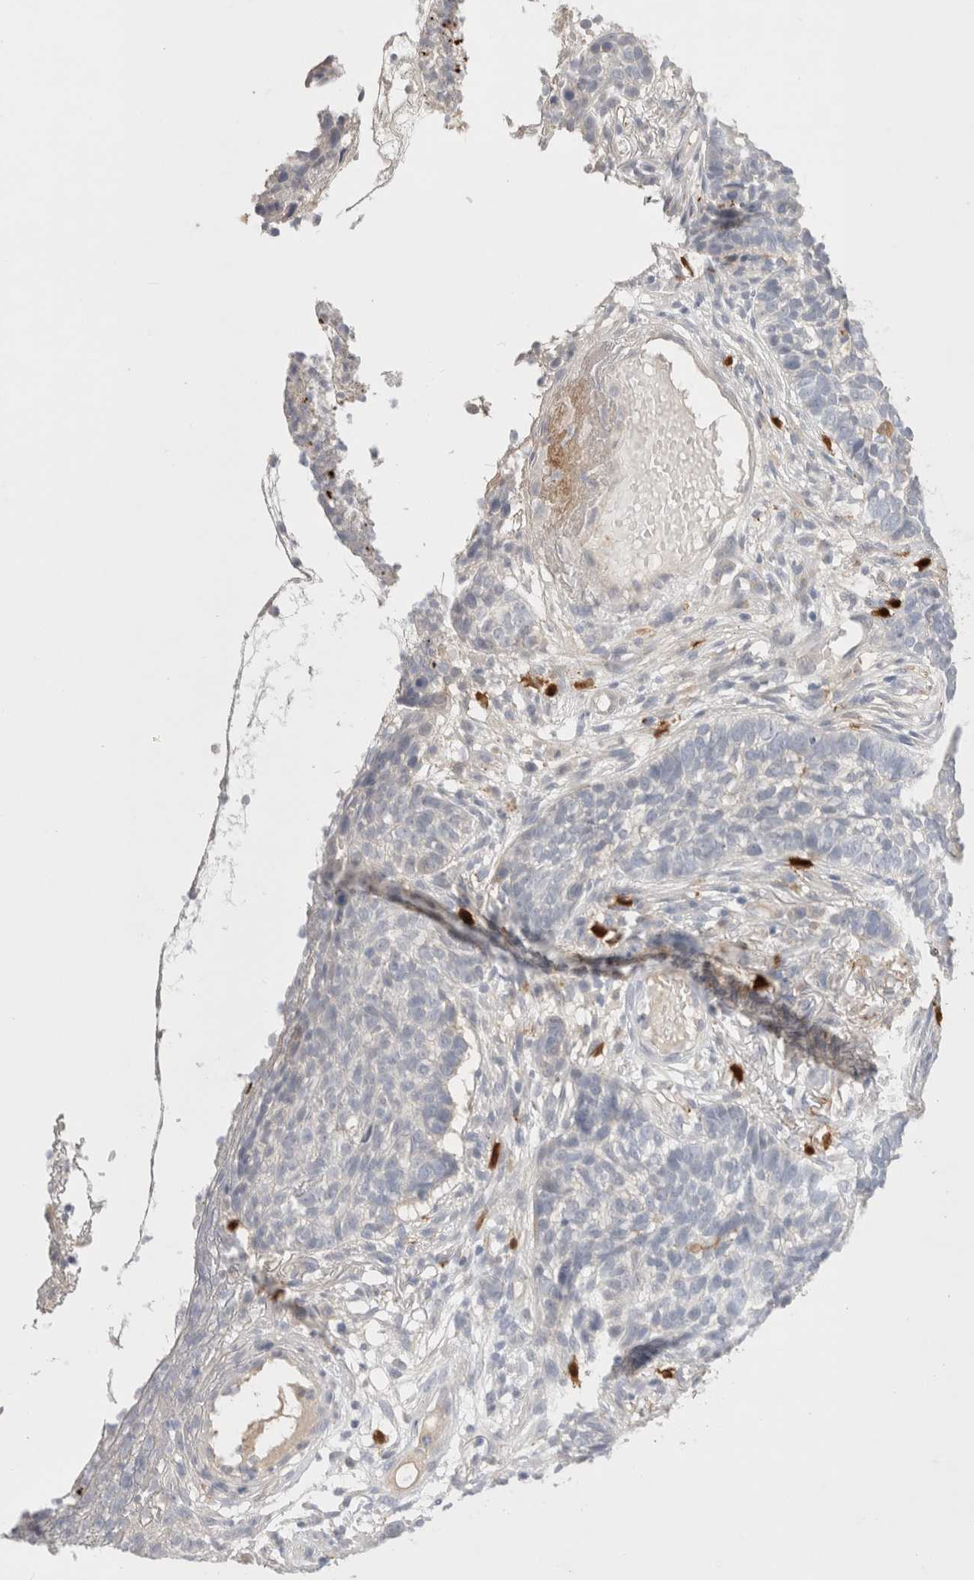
{"staining": {"intensity": "negative", "quantity": "none", "location": "none"}, "tissue": "skin cancer", "cell_type": "Tumor cells", "image_type": "cancer", "snomed": [{"axis": "morphology", "description": "Basal cell carcinoma"}, {"axis": "topography", "description": "Skin"}], "caption": "IHC photomicrograph of neoplastic tissue: human basal cell carcinoma (skin) stained with DAB (3,3'-diaminobenzidine) shows no significant protein staining in tumor cells.", "gene": "HPGDS", "patient": {"sex": "male", "age": 85}}